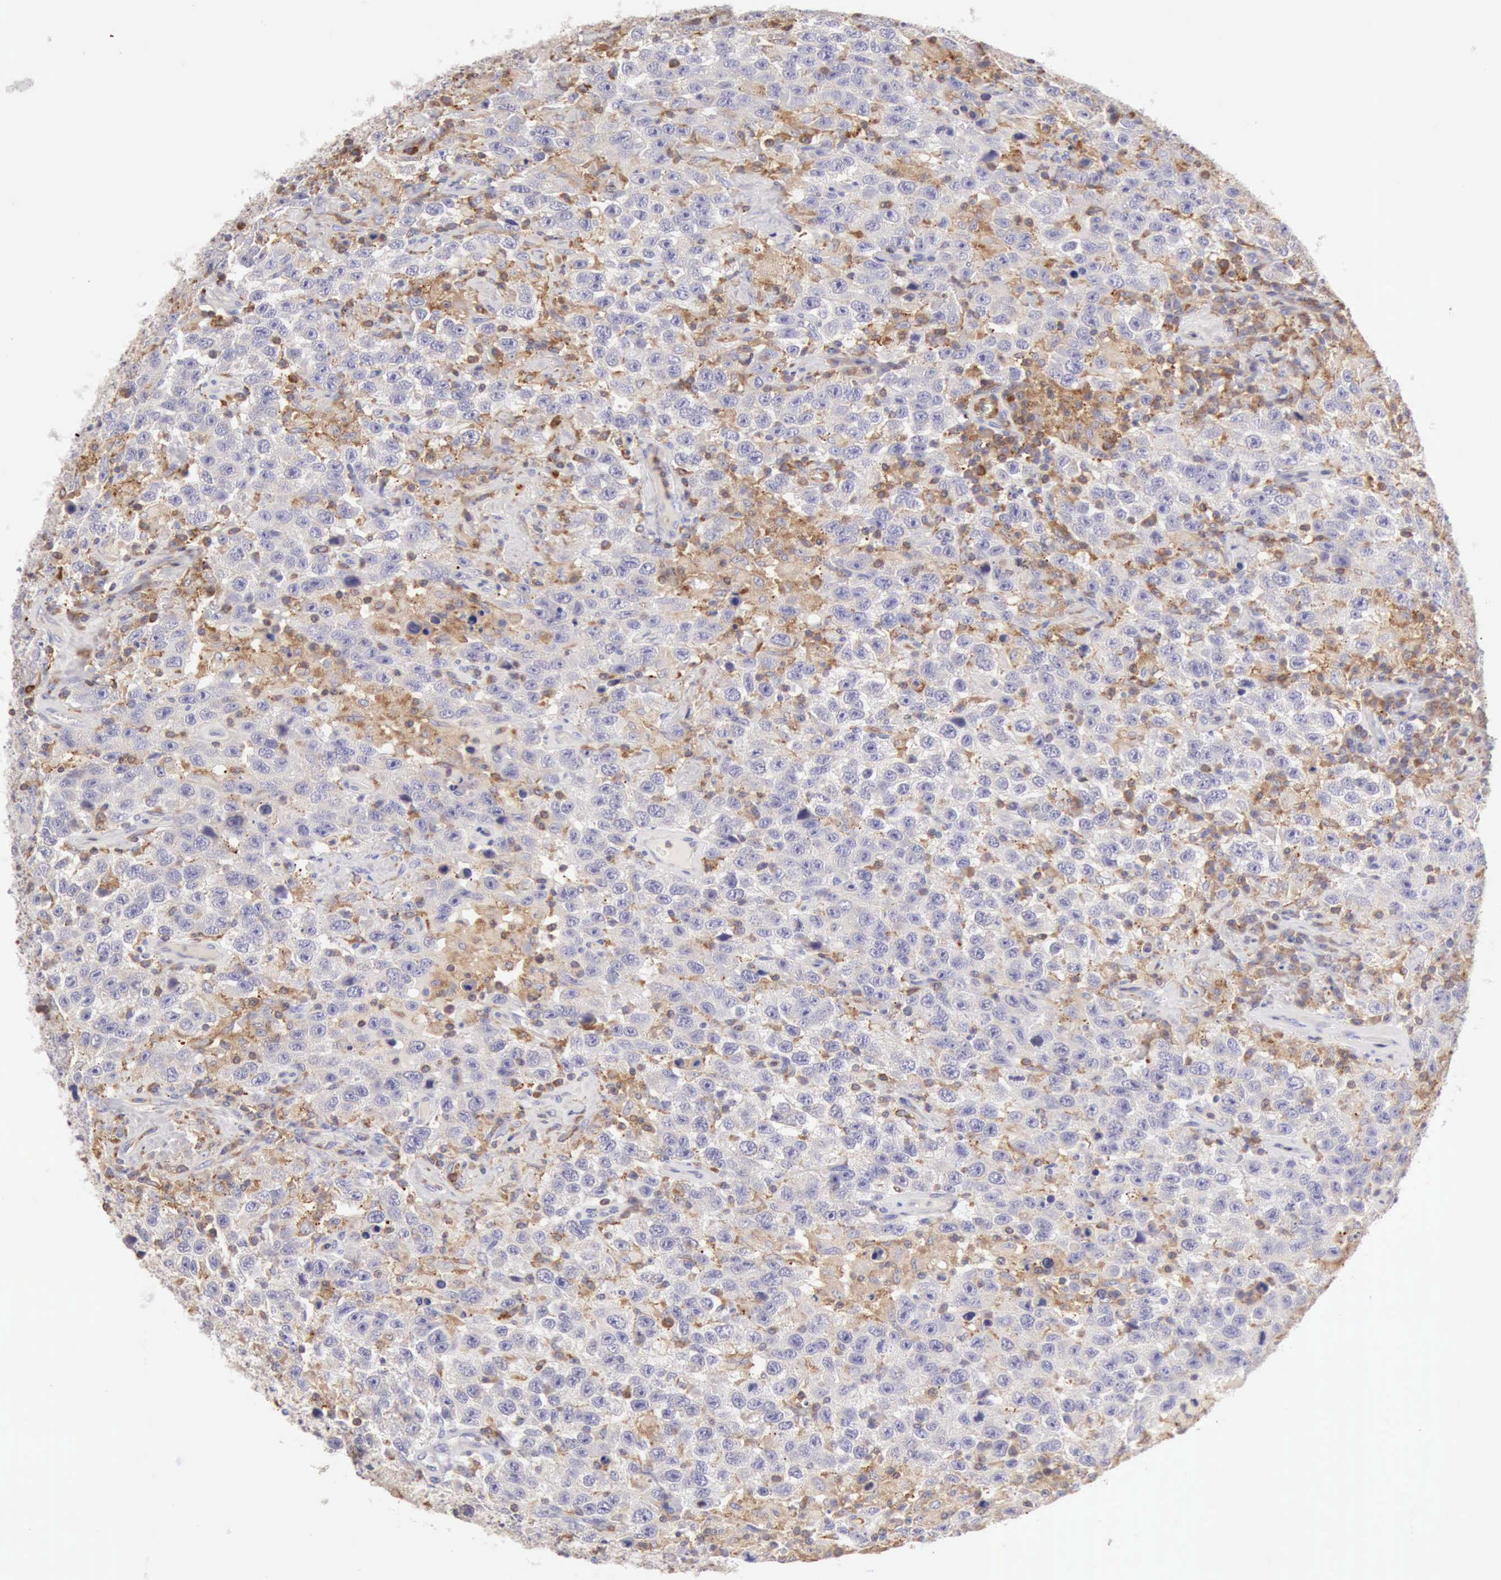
{"staining": {"intensity": "negative", "quantity": "none", "location": "none"}, "tissue": "testis cancer", "cell_type": "Tumor cells", "image_type": "cancer", "snomed": [{"axis": "morphology", "description": "Seminoma, NOS"}, {"axis": "topography", "description": "Testis"}], "caption": "An IHC micrograph of testis cancer (seminoma) is shown. There is no staining in tumor cells of testis cancer (seminoma). The staining is performed using DAB brown chromogen with nuclei counter-stained in using hematoxylin.", "gene": "ARHGAP4", "patient": {"sex": "male", "age": 41}}